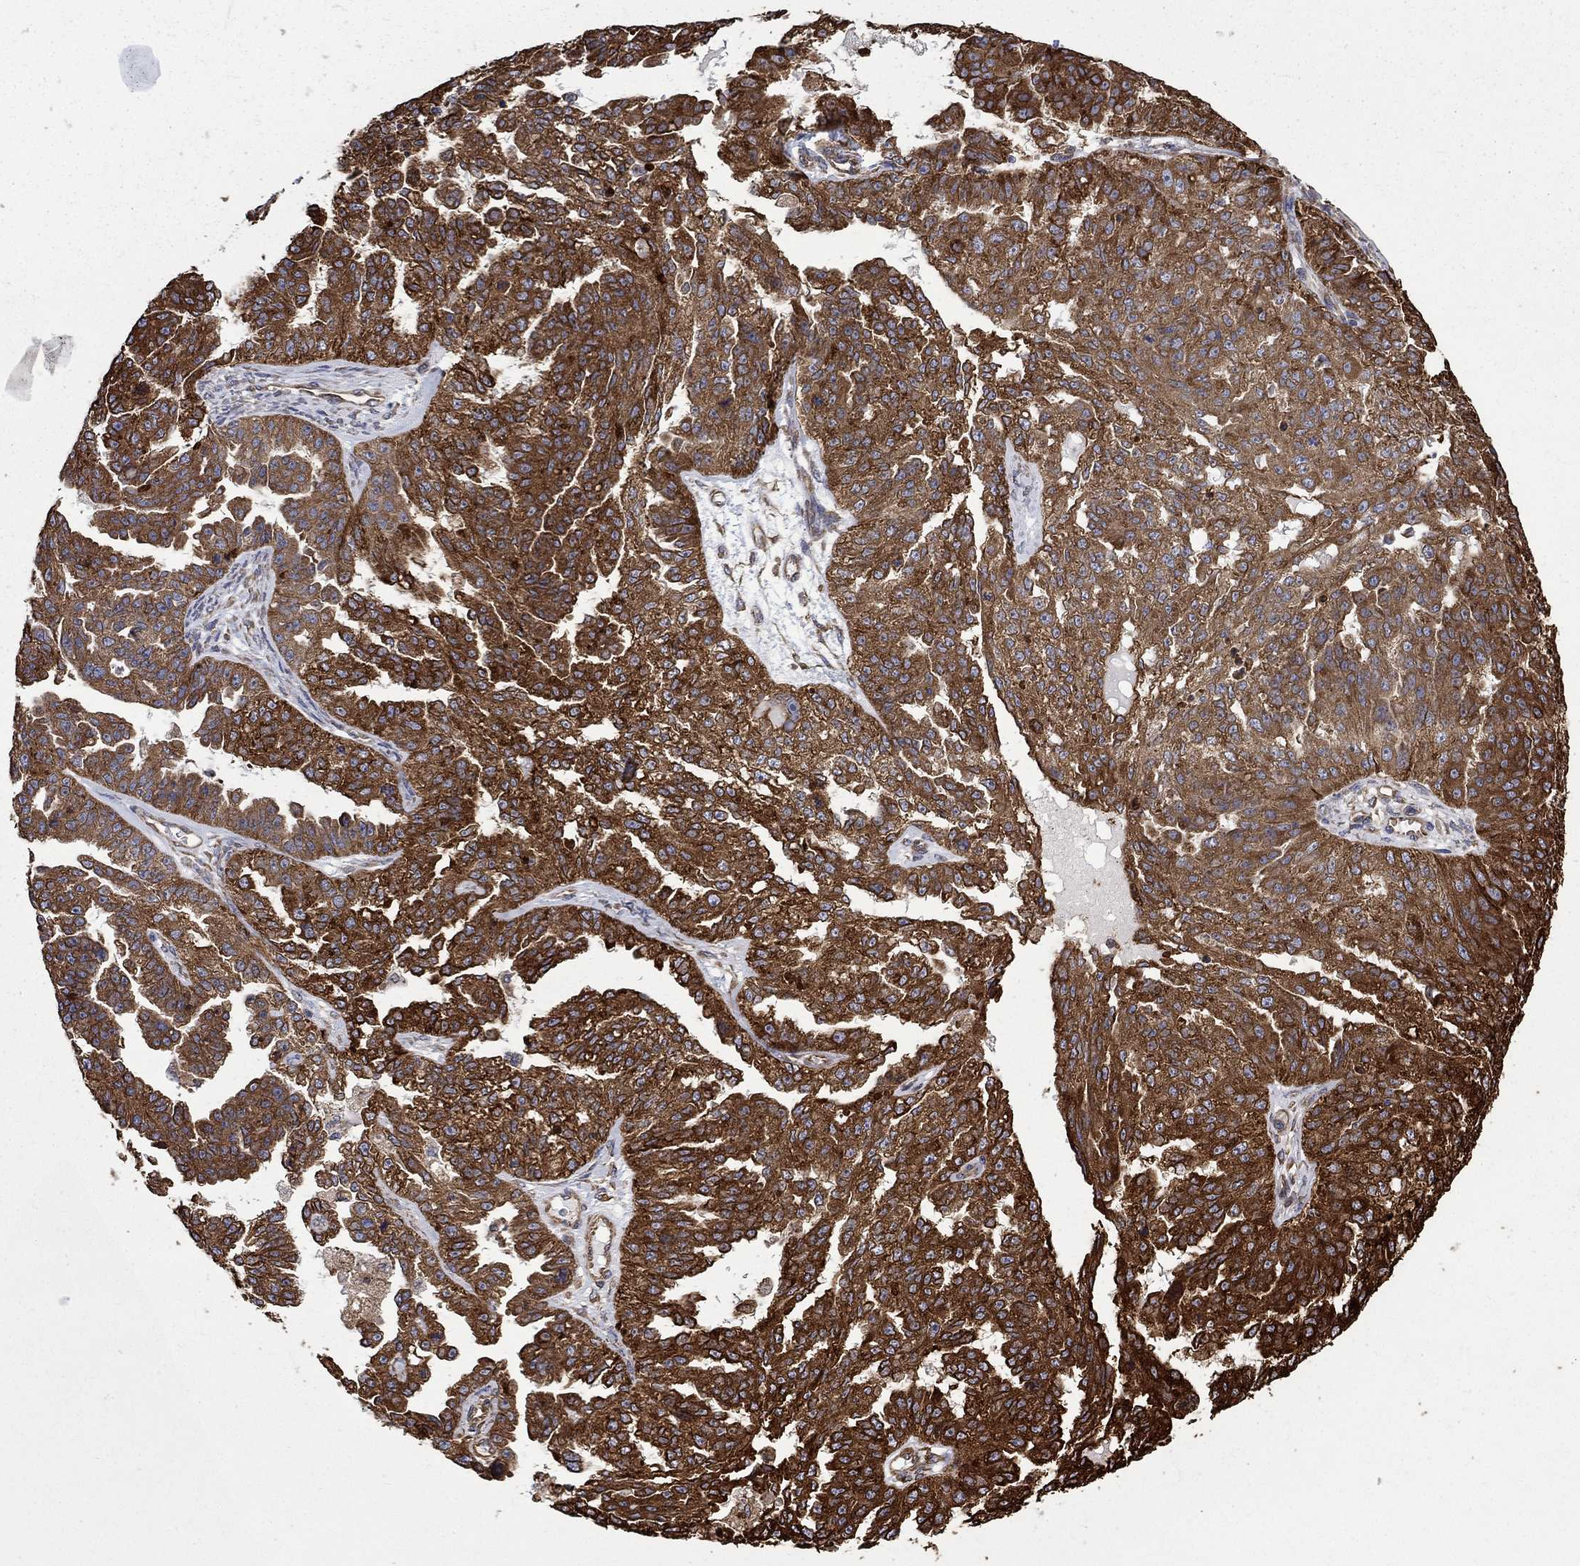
{"staining": {"intensity": "strong", "quantity": ">75%", "location": "cytoplasmic/membranous"}, "tissue": "ovarian cancer", "cell_type": "Tumor cells", "image_type": "cancer", "snomed": [{"axis": "morphology", "description": "Cystadenocarcinoma, serous, NOS"}, {"axis": "topography", "description": "Ovary"}], "caption": "About >75% of tumor cells in human serous cystadenocarcinoma (ovarian) reveal strong cytoplasmic/membranous protein staining as visualized by brown immunohistochemical staining.", "gene": "CUTC", "patient": {"sex": "female", "age": 58}}